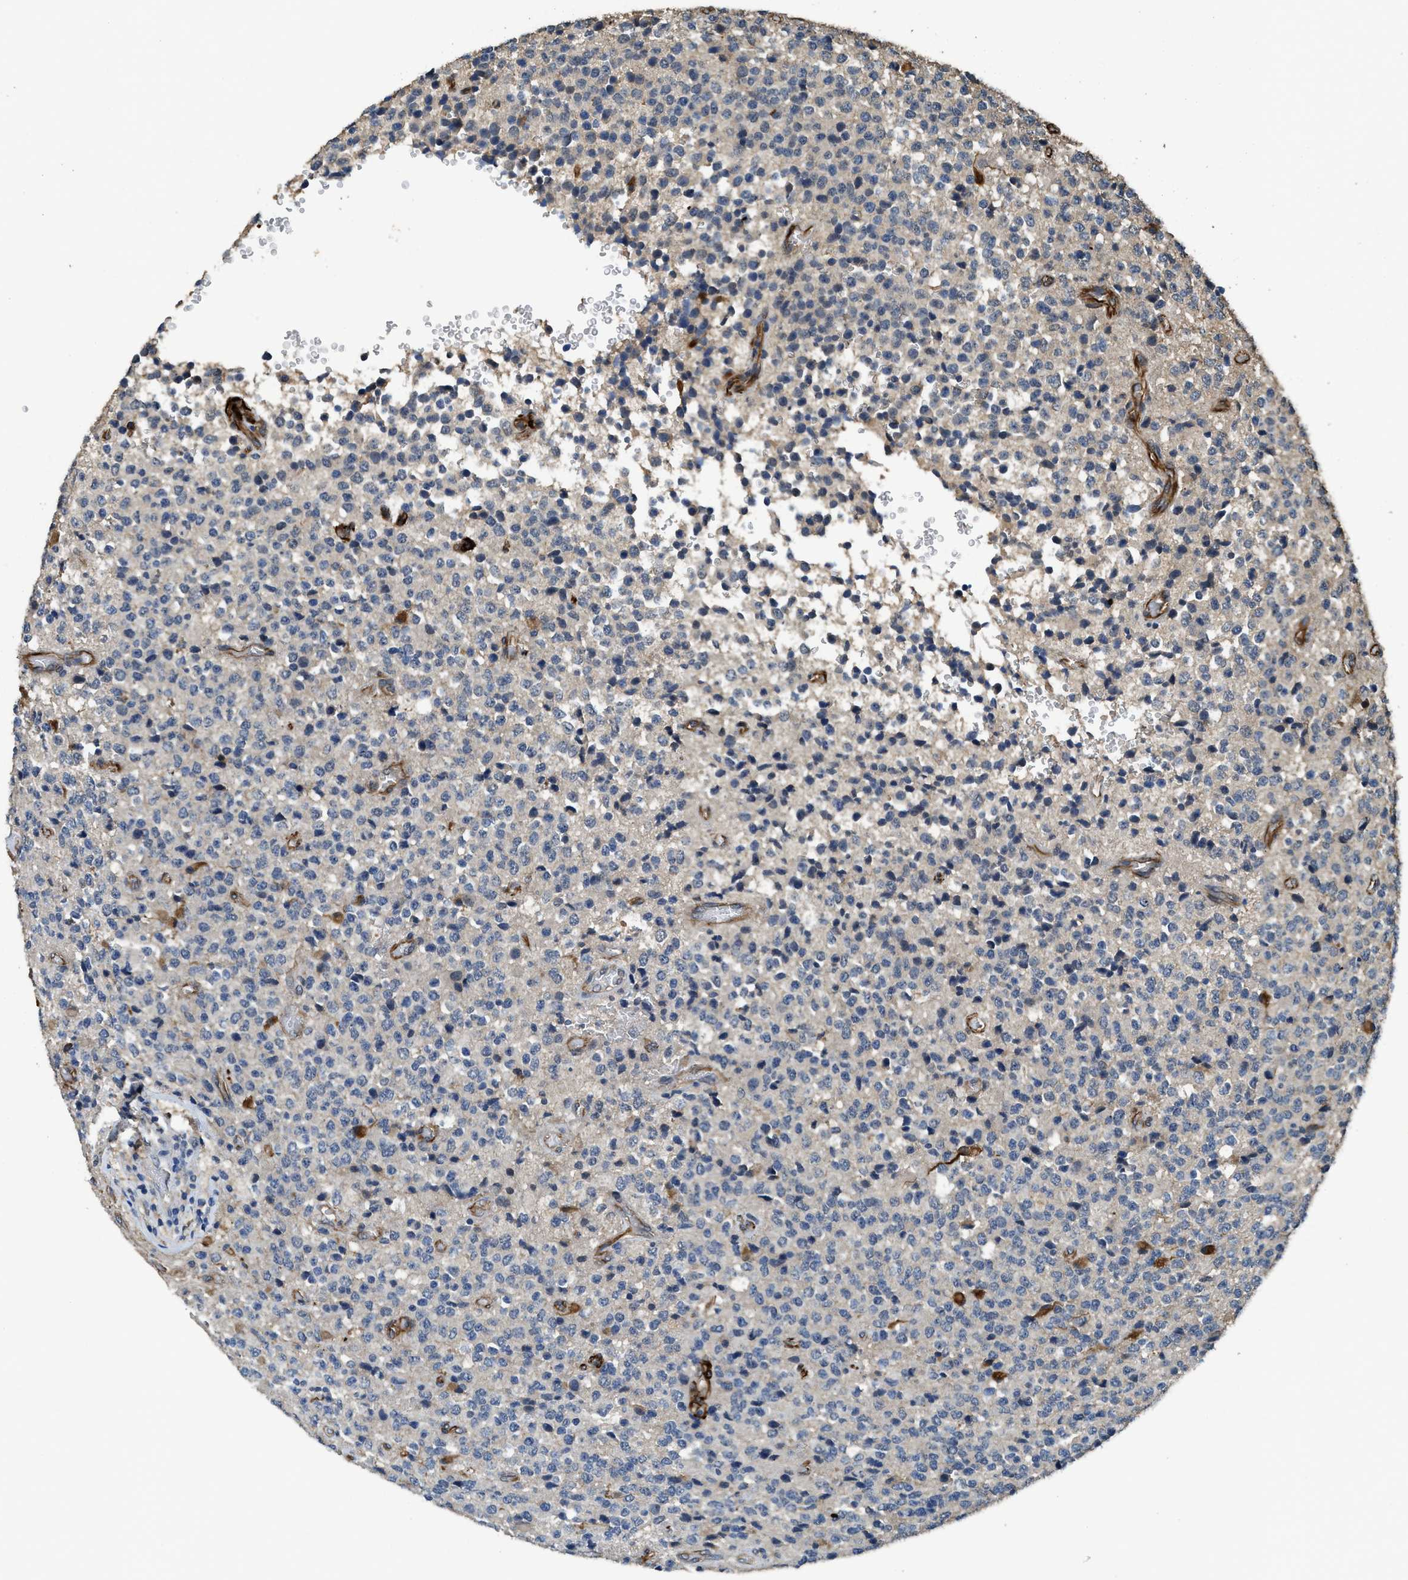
{"staining": {"intensity": "negative", "quantity": "none", "location": "none"}, "tissue": "glioma", "cell_type": "Tumor cells", "image_type": "cancer", "snomed": [{"axis": "morphology", "description": "Glioma, malignant, High grade"}, {"axis": "topography", "description": "pancreas cauda"}], "caption": "Tumor cells are negative for protein expression in human high-grade glioma (malignant). The staining was performed using DAB (3,3'-diaminobenzidine) to visualize the protein expression in brown, while the nuclei were stained in blue with hematoxylin (Magnification: 20x).", "gene": "SYNM", "patient": {"sex": "male", "age": 60}}